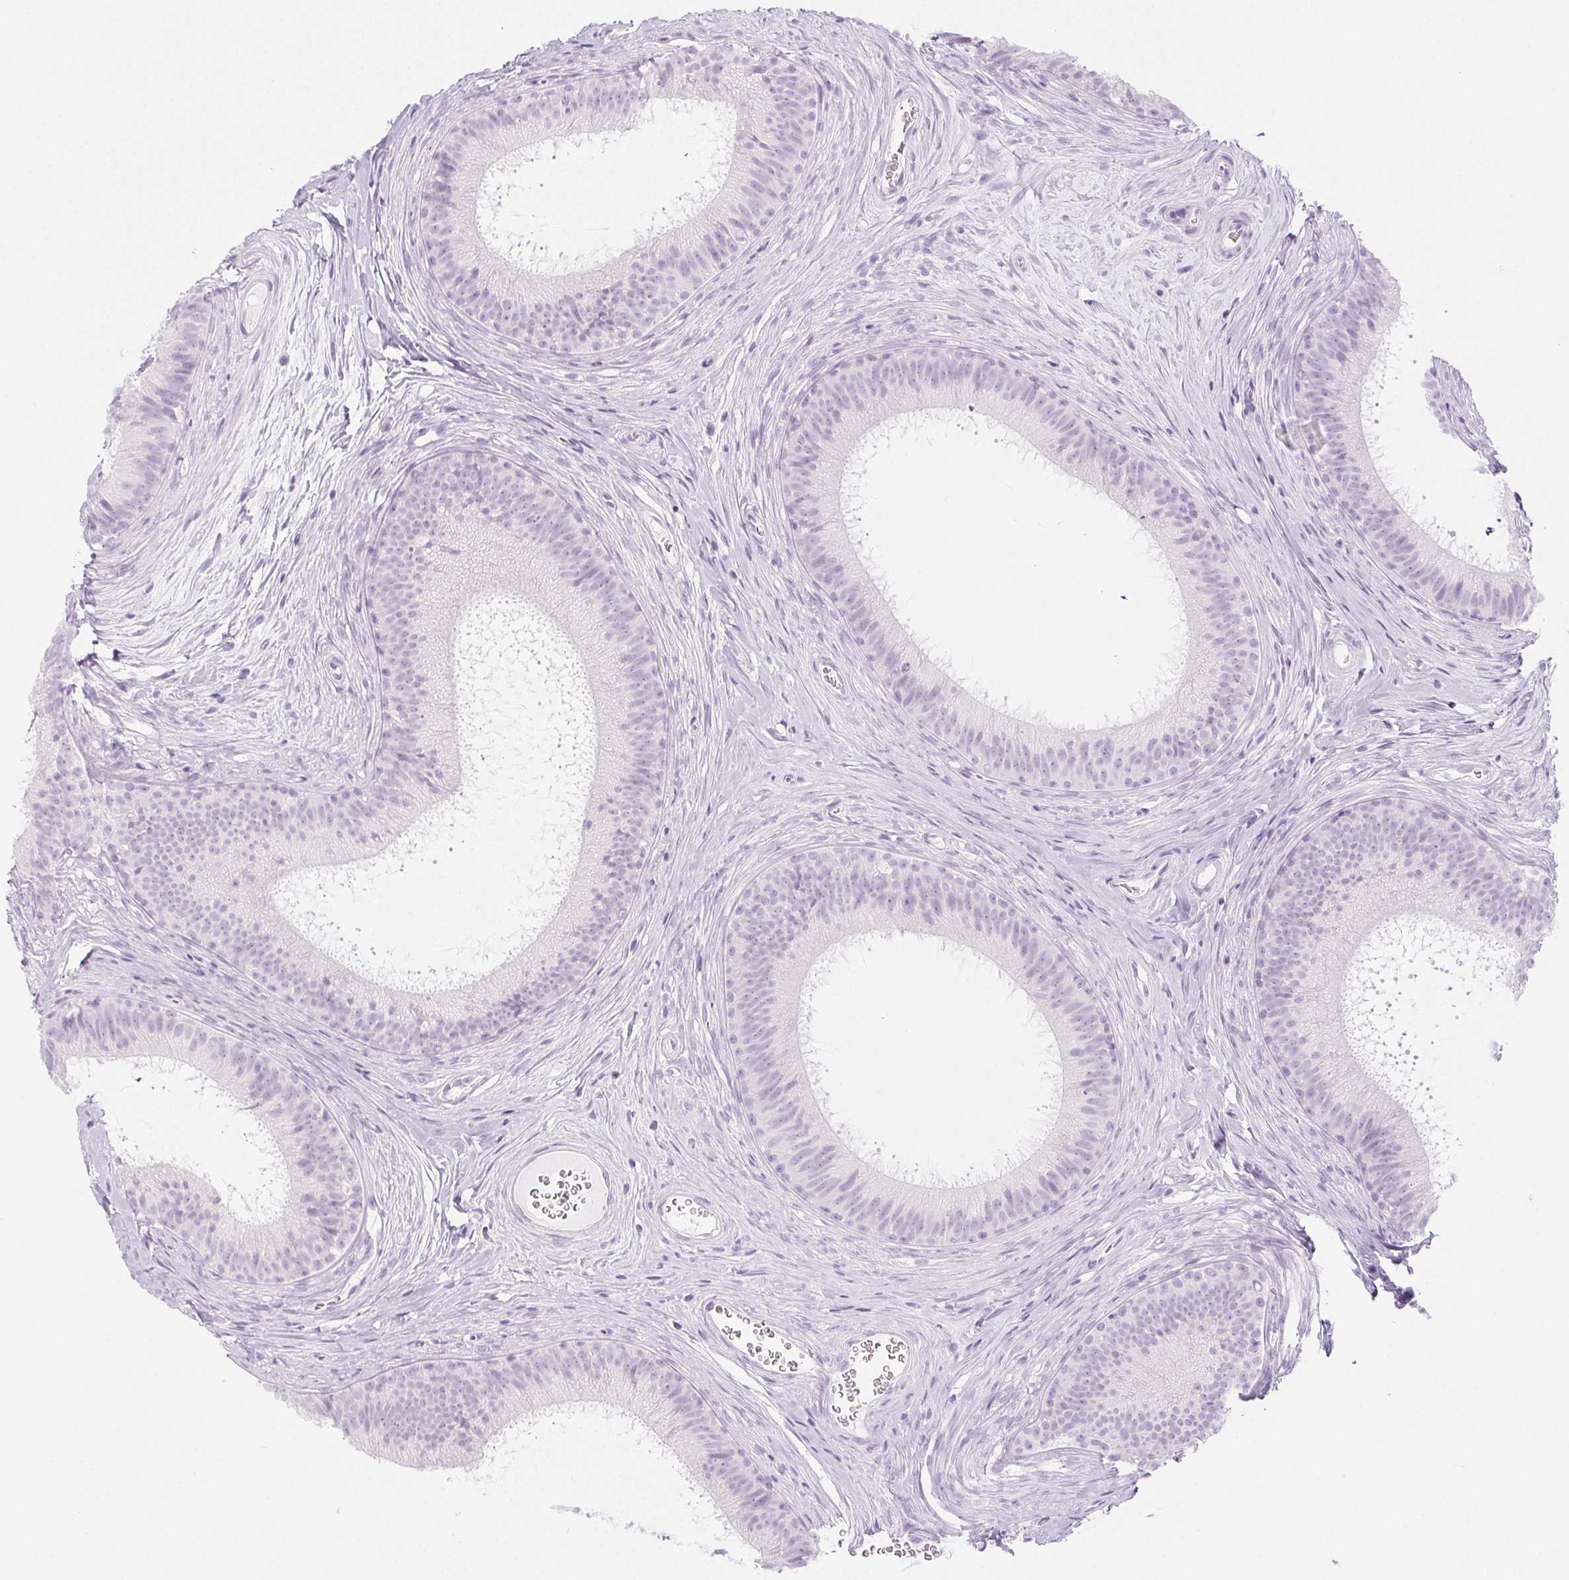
{"staining": {"intensity": "negative", "quantity": "none", "location": "none"}, "tissue": "epididymis", "cell_type": "Glandular cells", "image_type": "normal", "snomed": [{"axis": "morphology", "description": "Normal tissue, NOS"}, {"axis": "topography", "description": "Epididymis"}], "caption": "IHC of normal epididymis demonstrates no expression in glandular cells.", "gene": "SPRR3", "patient": {"sex": "male", "age": 24}}